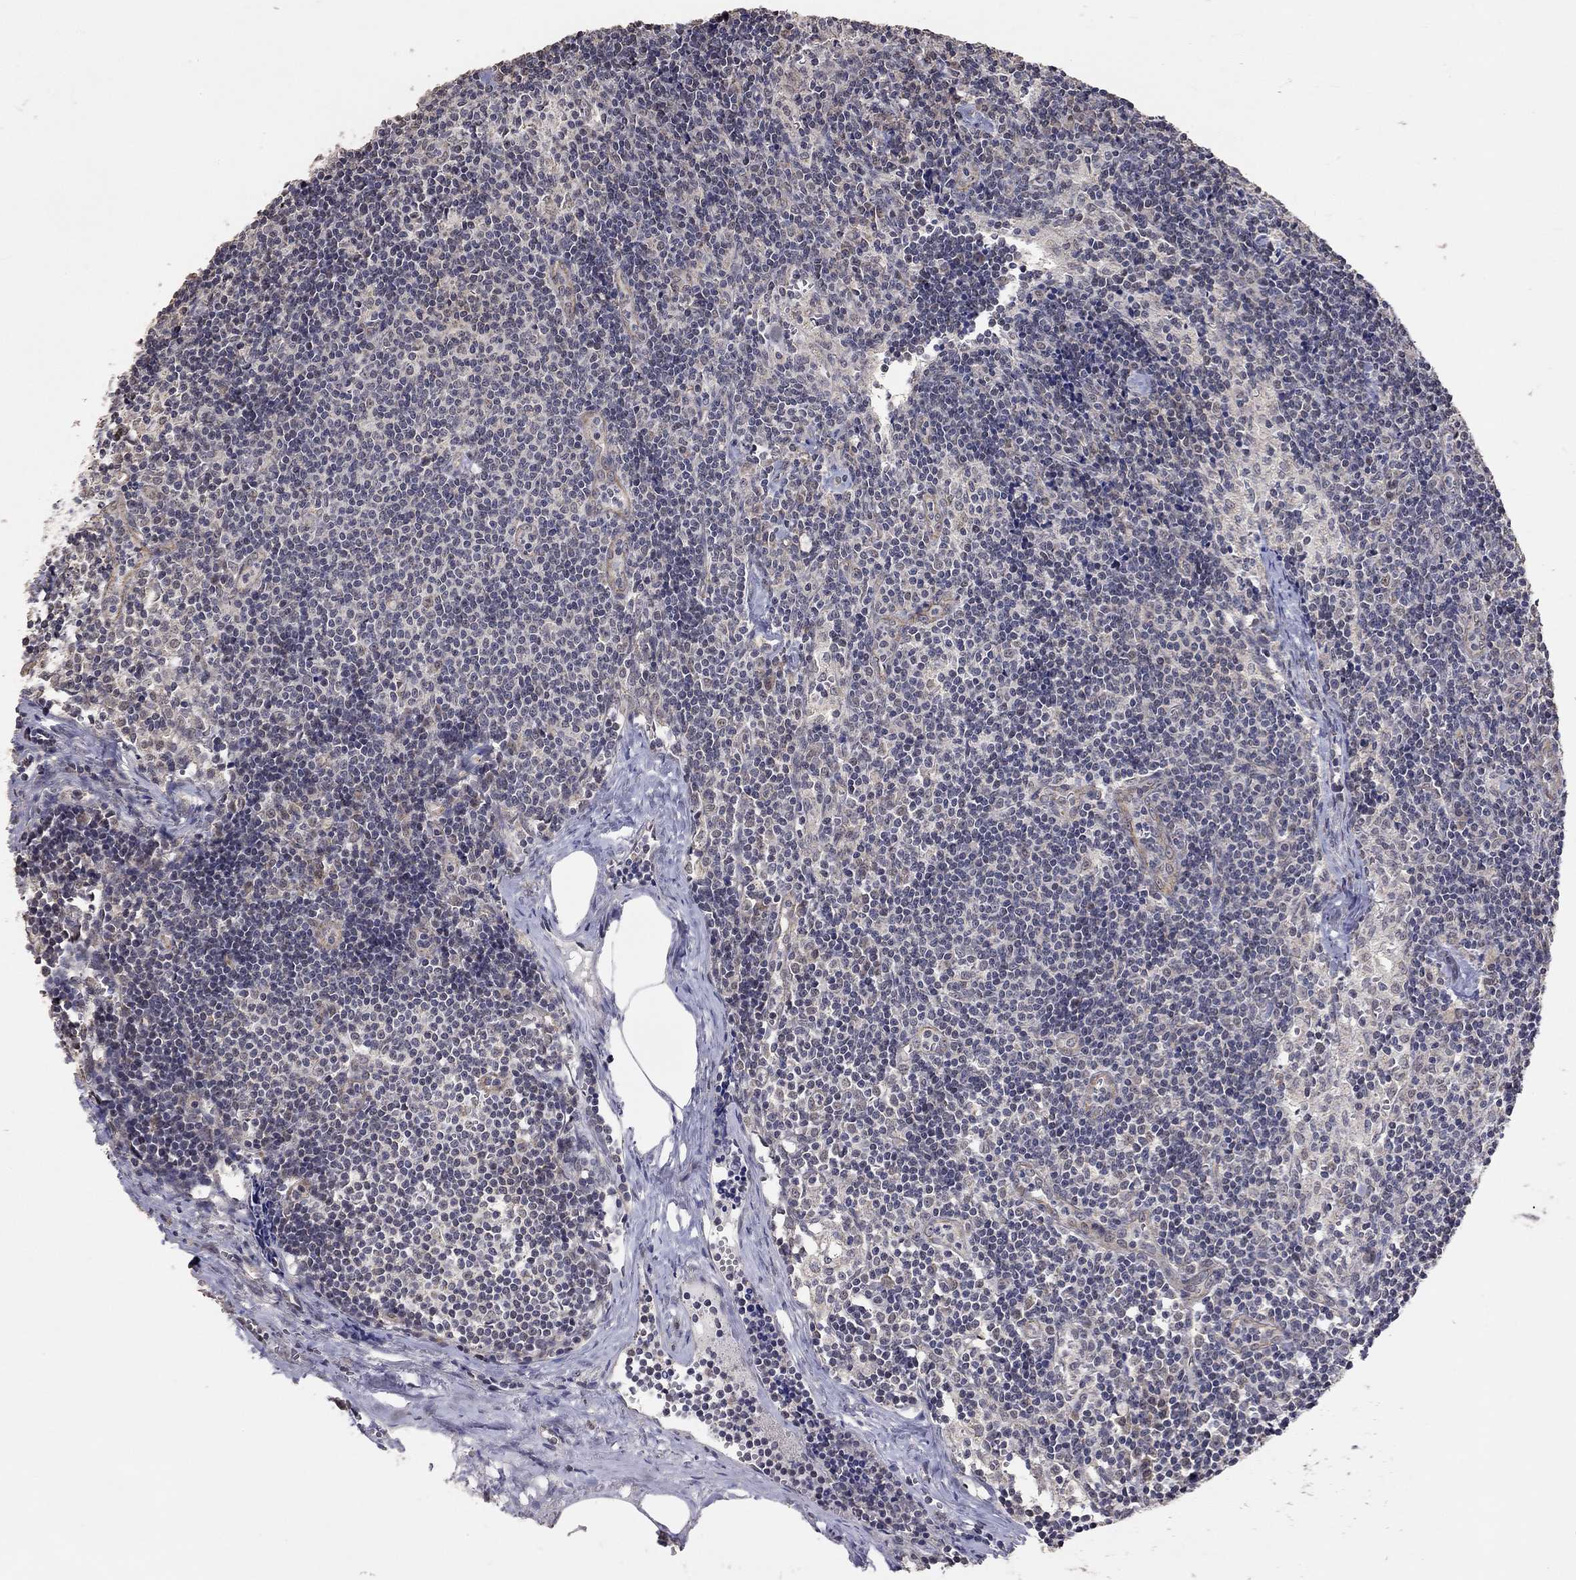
{"staining": {"intensity": "negative", "quantity": "none", "location": "none"}, "tissue": "lymph node", "cell_type": "Germinal center cells", "image_type": "normal", "snomed": [{"axis": "morphology", "description": "Normal tissue, NOS"}, {"axis": "topography", "description": "Lymph node"}], "caption": "This is a histopathology image of immunohistochemistry (IHC) staining of unremarkable lymph node, which shows no staining in germinal center cells. (DAB (3,3'-diaminobenzidine) IHC, high magnification).", "gene": "ANKRA2", "patient": {"sex": "female", "age": 51}}